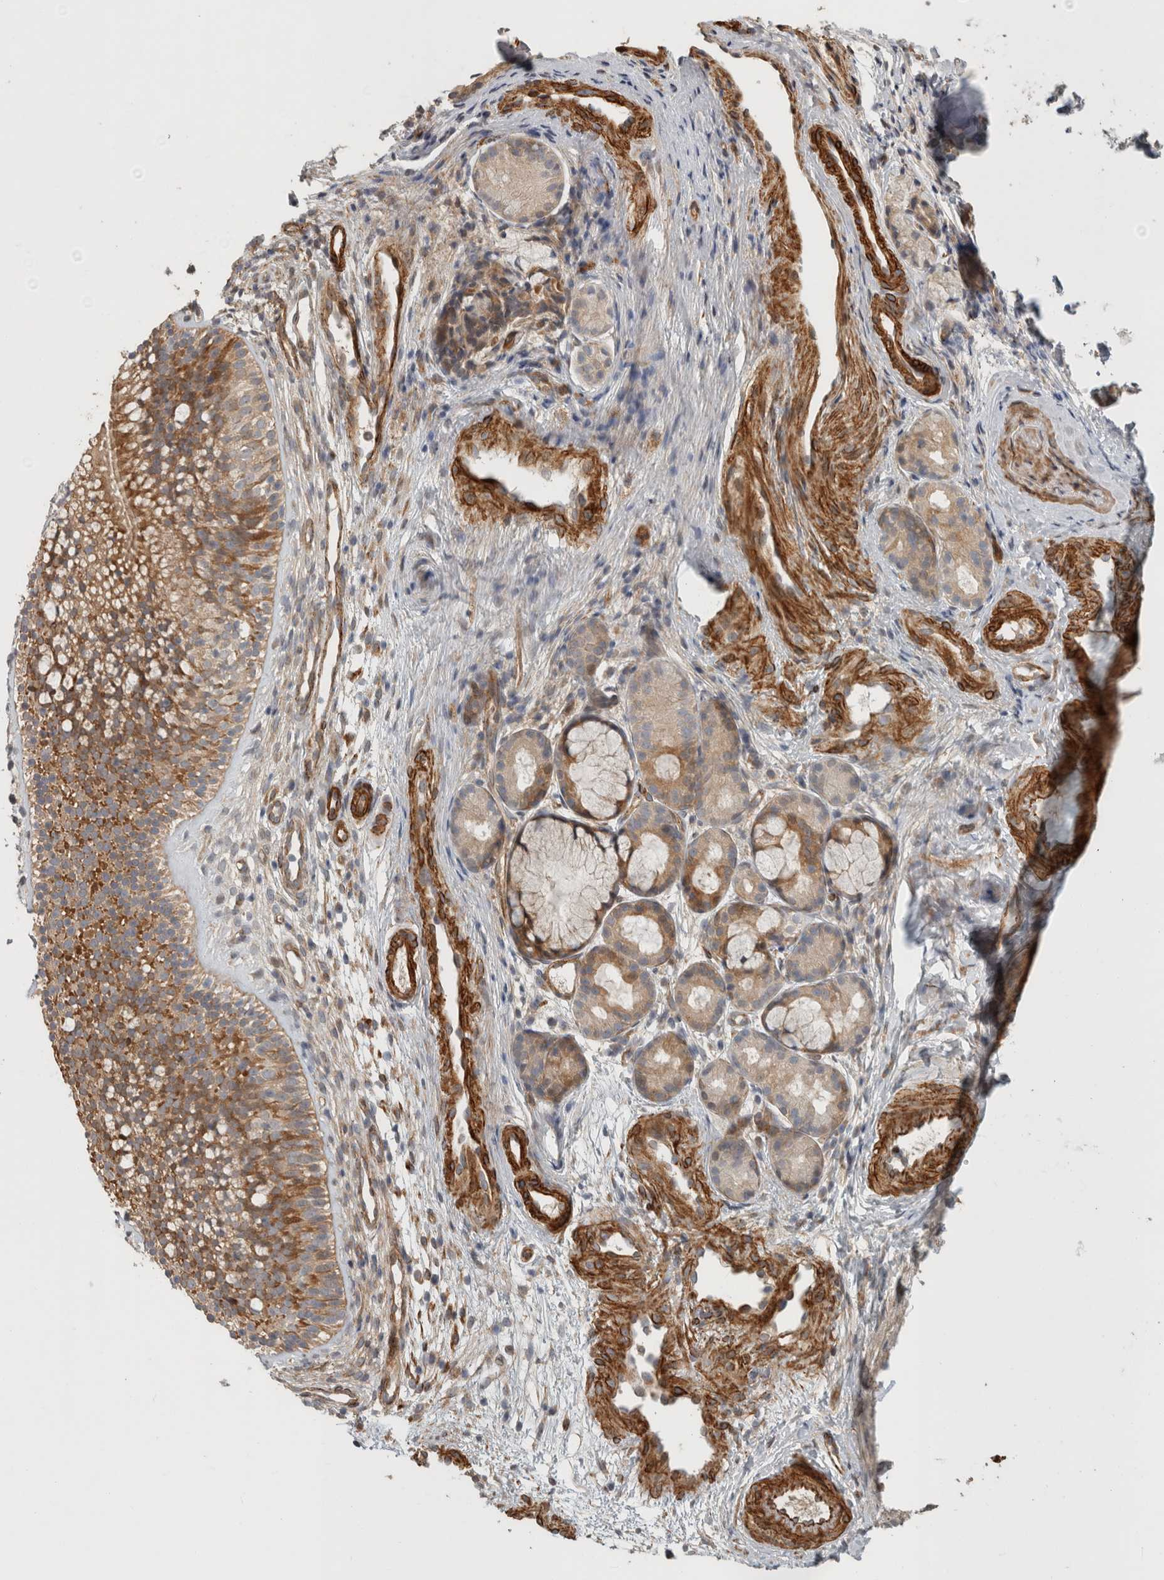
{"staining": {"intensity": "moderate", "quantity": ">75%", "location": "cytoplasmic/membranous"}, "tissue": "nasopharynx", "cell_type": "Respiratory epithelial cells", "image_type": "normal", "snomed": [{"axis": "morphology", "description": "Normal tissue, NOS"}, {"axis": "morphology", "description": "Inflammation, NOS"}, {"axis": "topography", "description": "Nasopharynx"}], "caption": "Protein expression by immunohistochemistry demonstrates moderate cytoplasmic/membranous positivity in approximately >75% of respiratory epithelial cells in unremarkable nasopharynx.", "gene": "SIPA1L2", "patient": {"sex": "female", "age": 19}}